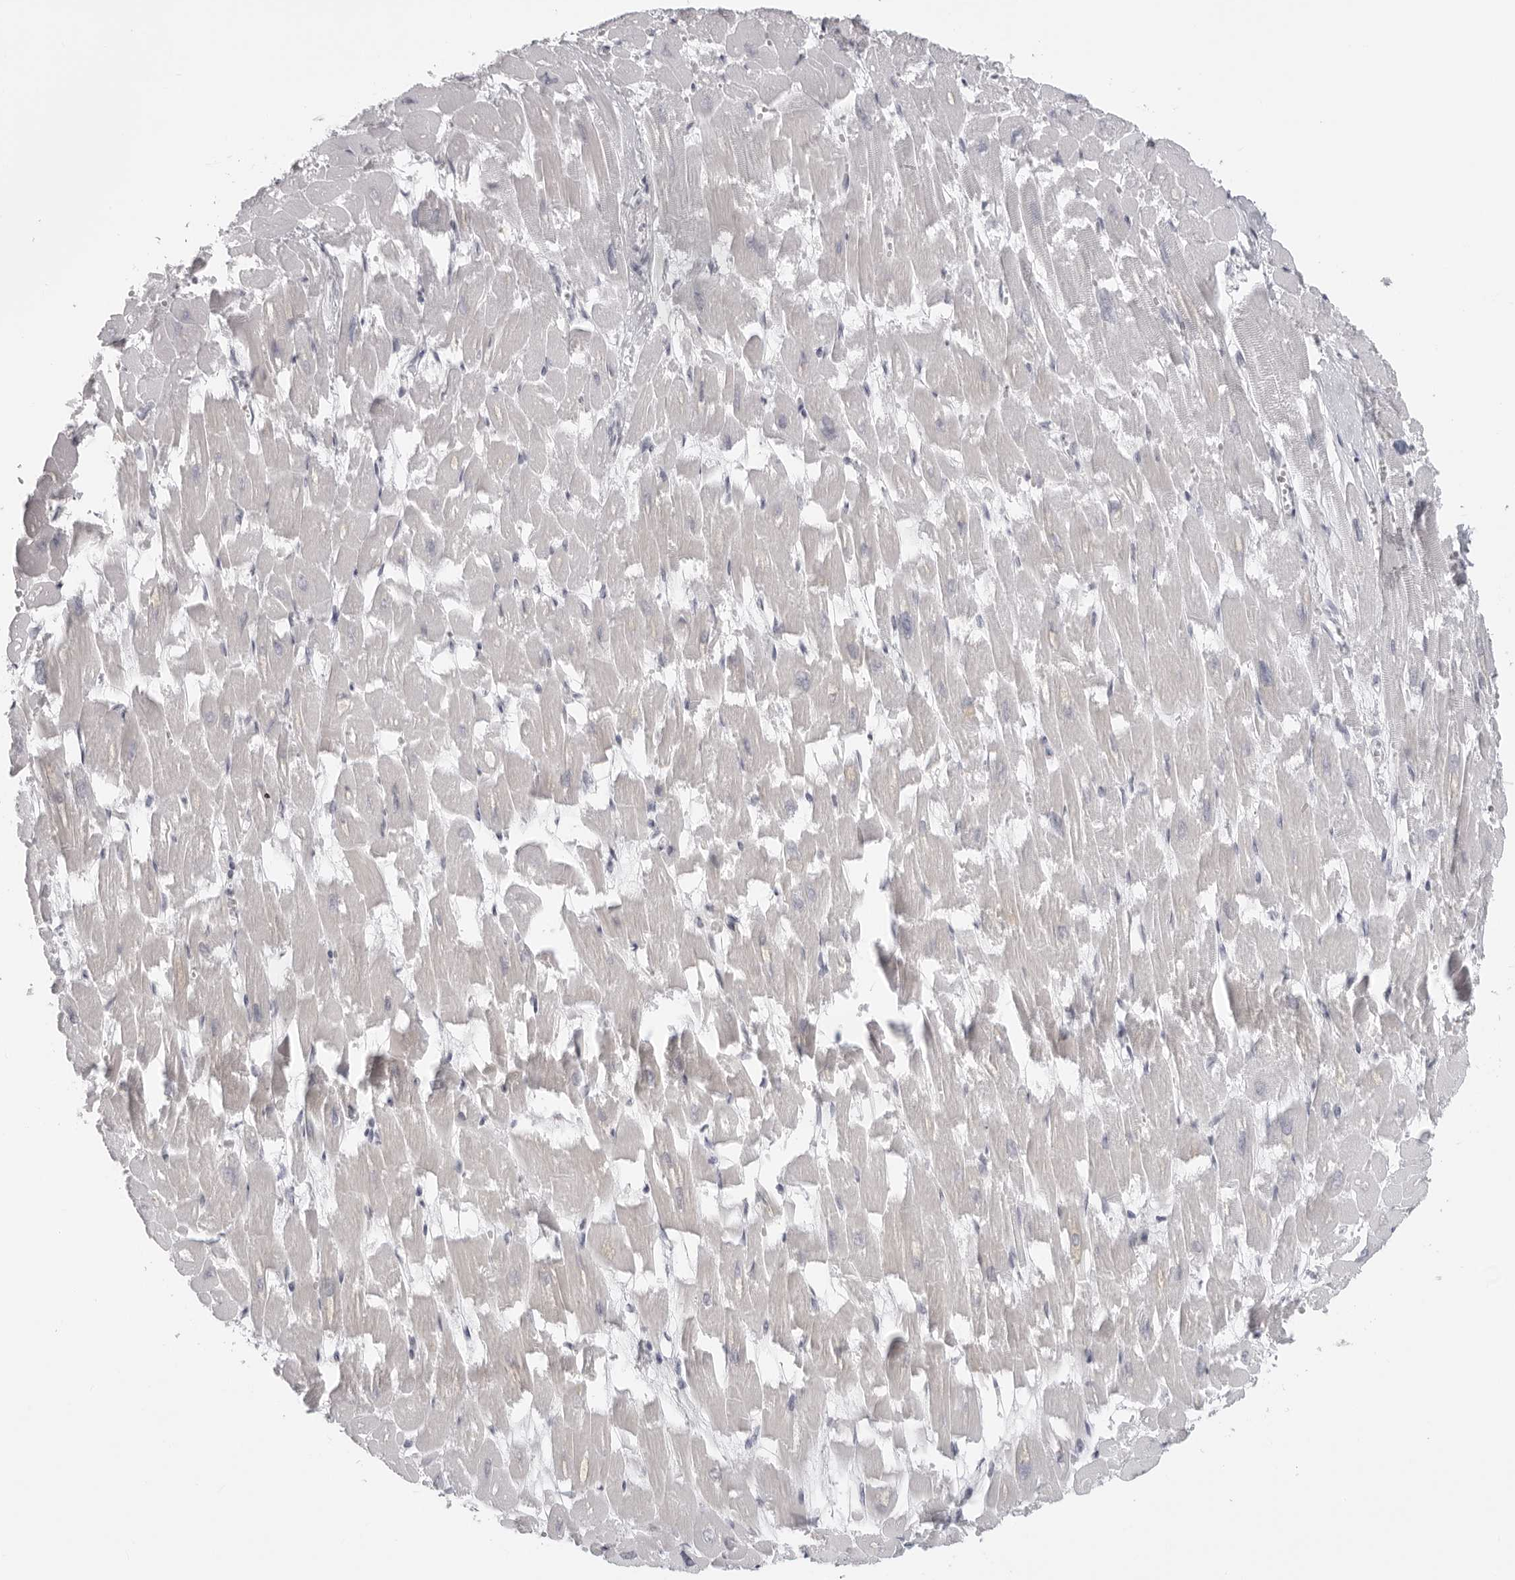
{"staining": {"intensity": "negative", "quantity": "none", "location": "none"}, "tissue": "heart muscle", "cell_type": "Cardiomyocytes", "image_type": "normal", "snomed": [{"axis": "morphology", "description": "Normal tissue, NOS"}, {"axis": "topography", "description": "Heart"}], "caption": "An immunohistochemistry (IHC) photomicrograph of normal heart muscle is shown. There is no staining in cardiomyocytes of heart muscle.", "gene": "DNALI1", "patient": {"sex": "male", "age": 54}}